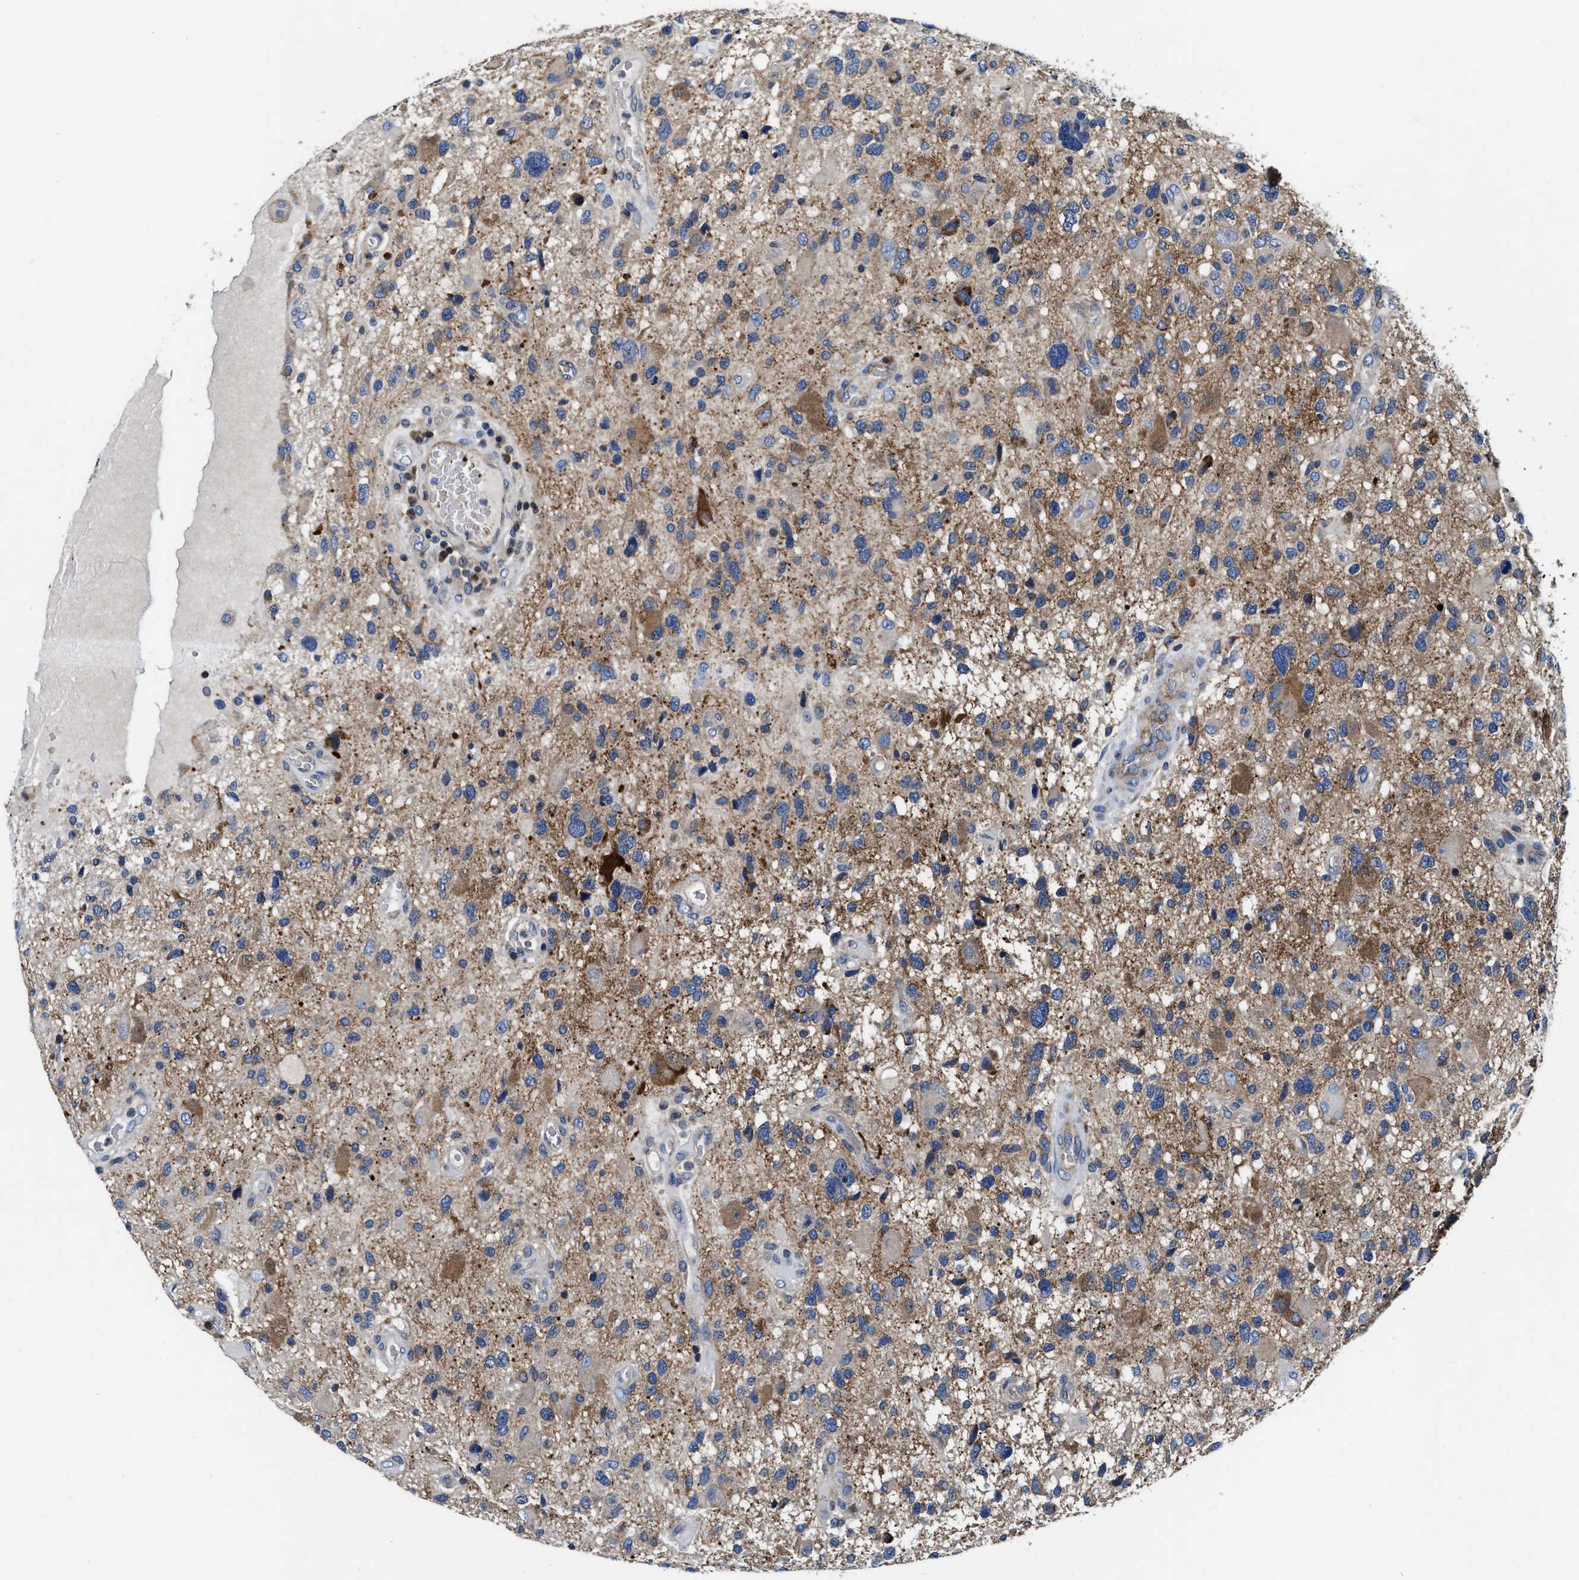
{"staining": {"intensity": "moderate", "quantity": "<25%", "location": "cytoplasmic/membranous"}, "tissue": "glioma", "cell_type": "Tumor cells", "image_type": "cancer", "snomed": [{"axis": "morphology", "description": "Glioma, malignant, High grade"}, {"axis": "topography", "description": "Brain"}], "caption": "Glioma stained with a protein marker exhibits moderate staining in tumor cells.", "gene": "PHLPP1", "patient": {"sex": "male", "age": 33}}